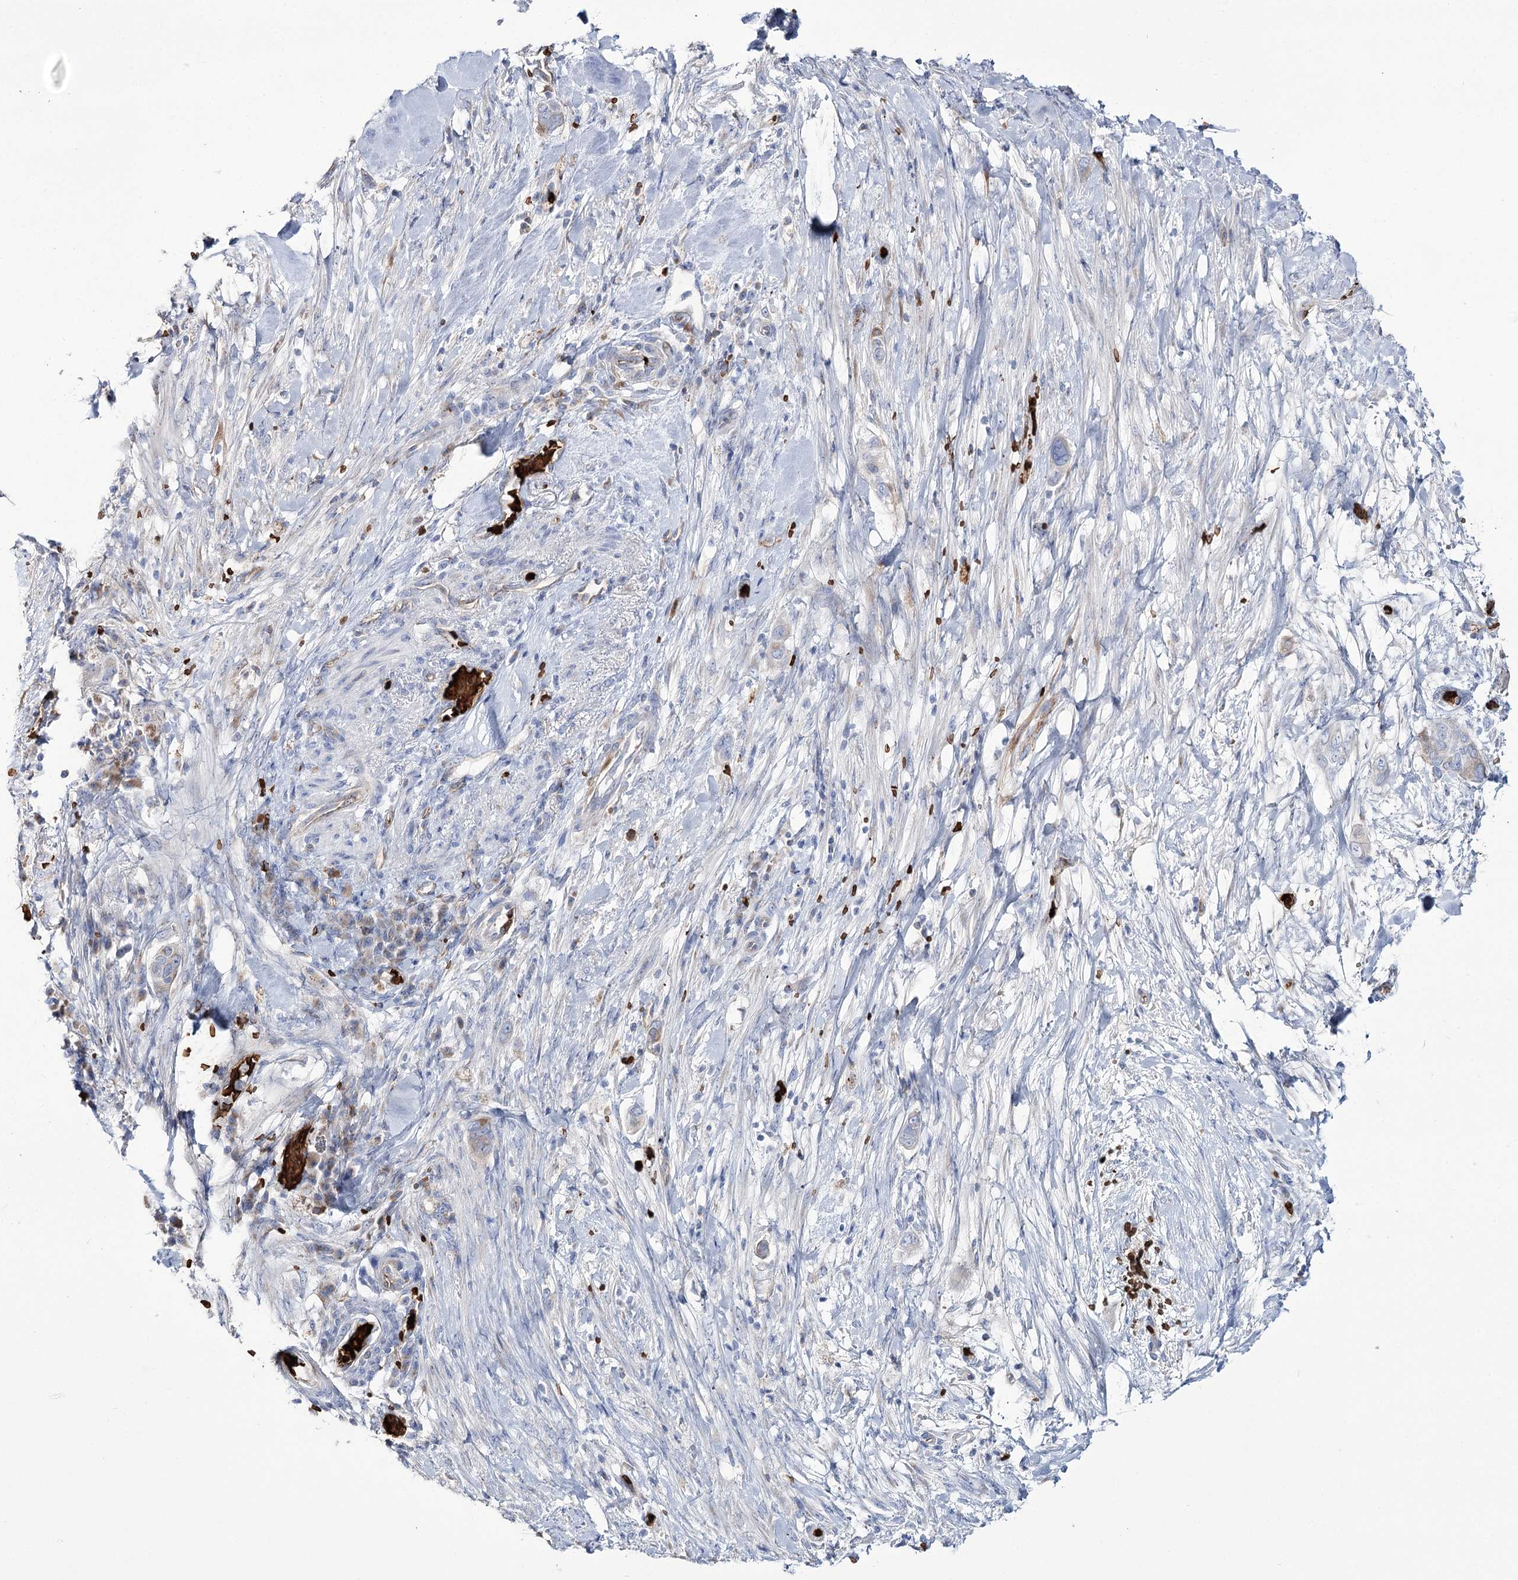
{"staining": {"intensity": "weak", "quantity": "<25%", "location": "cytoplasmic/membranous"}, "tissue": "pancreatic cancer", "cell_type": "Tumor cells", "image_type": "cancer", "snomed": [{"axis": "morphology", "description": "Adenocarcinoma, NOS"}, {"axis": "topography", "description": "Pancreas"}], "caption": "DAB immunohistochemical staining of human pancreatic adenocarcinoma displays no significant positivity in tumor cells.", "gene": "GBF1", "patient": {"sex": "male", "age": 68}}